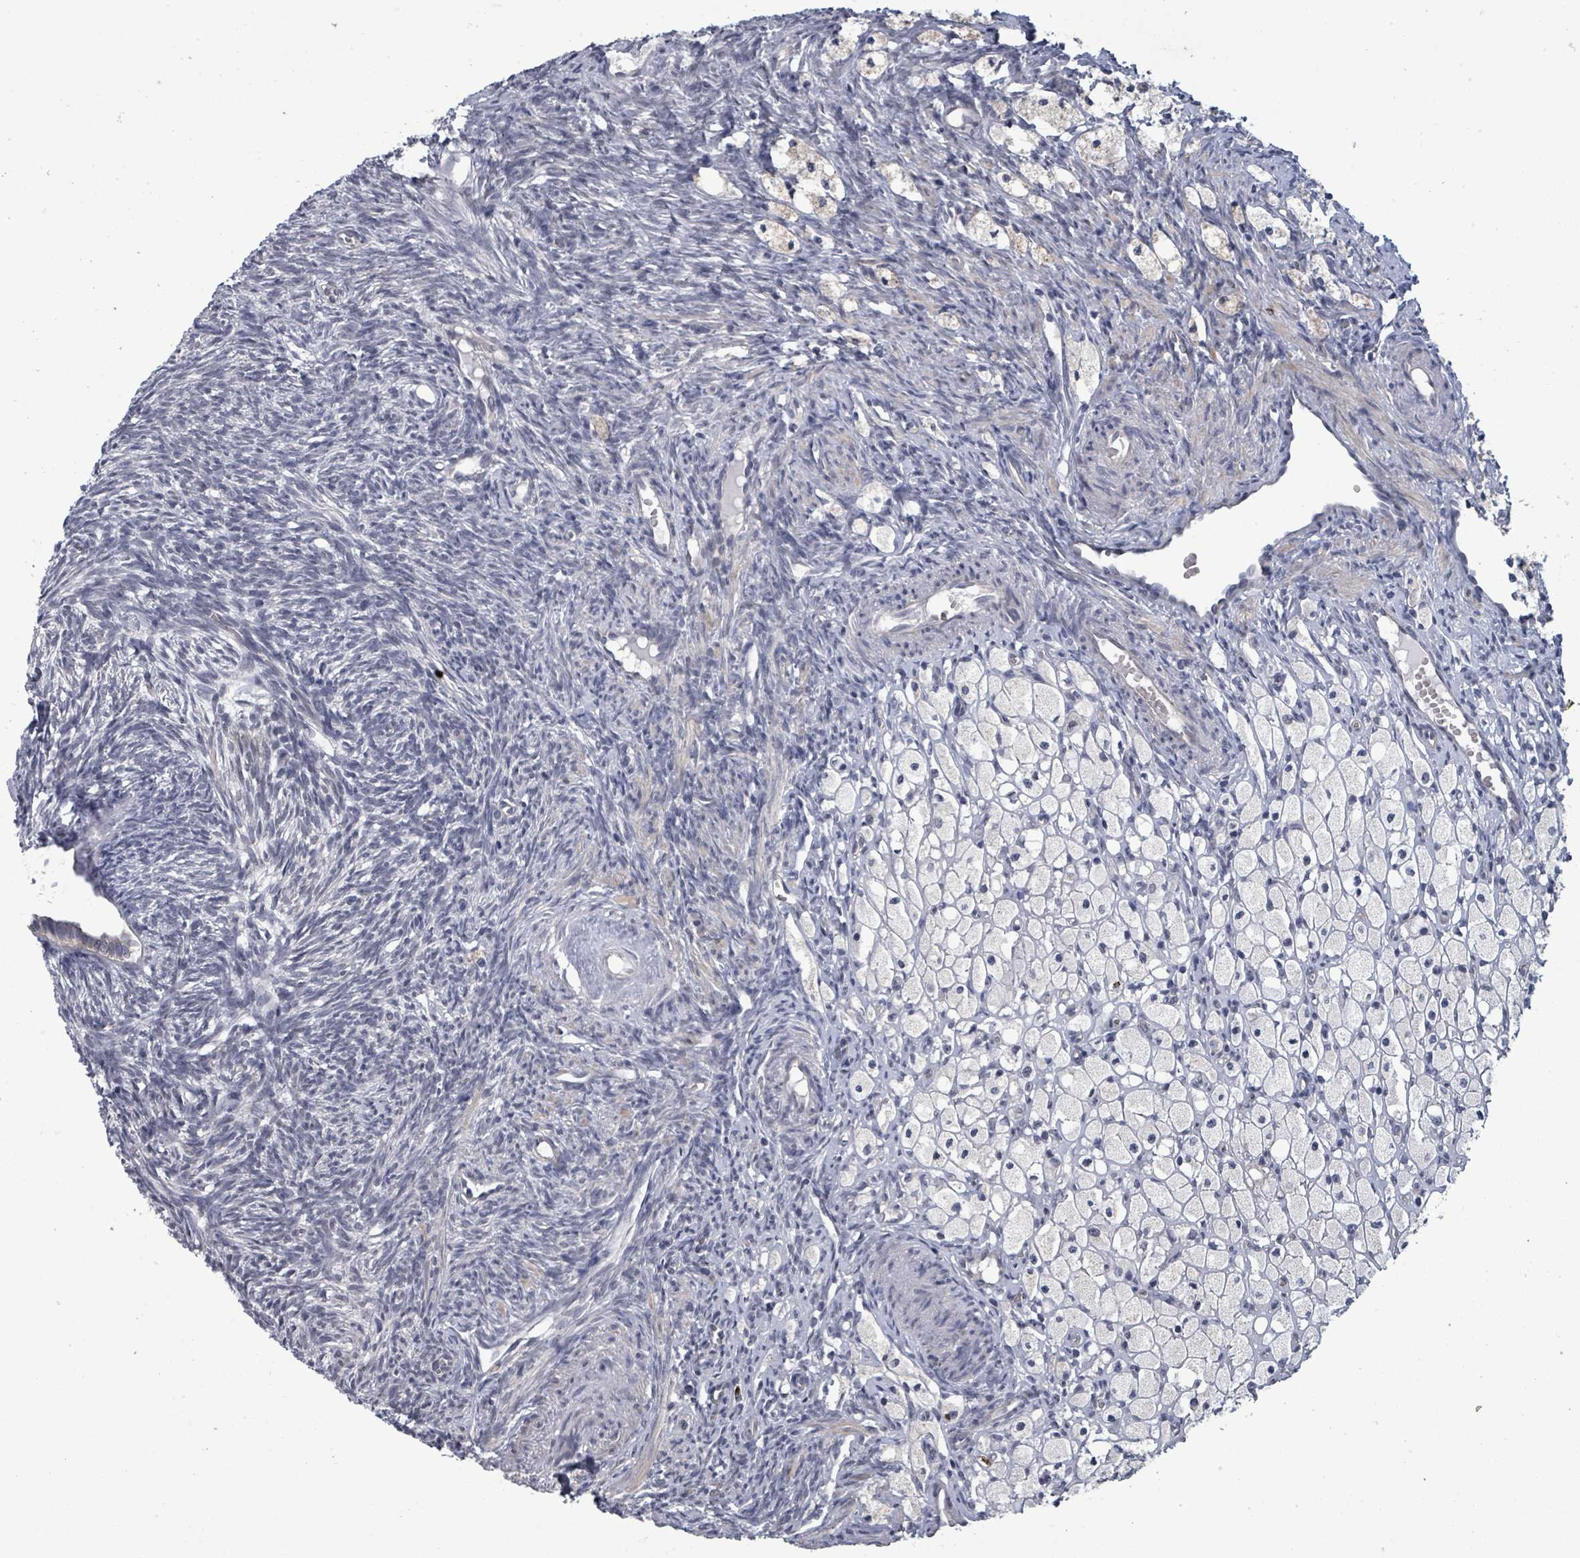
{"staining": {"intensity": "negative", "quantity": "none", "location": "none"}, "tissue": "ovary", "cell_type": "Ovarian stroma cells", "image_type": "normal", "snomed": [{"axis": "morphology", "description": "Normal tissue, NOS"}, {"axis": "topography", "description": "Ovary"}], "caption": "This is a photomicrograph of IHC staining of normal ovary, which shows no staining in ovarian stroma cells. (Brightfield microscopy of DAB immunohistochemistry at high magnification).", "gene": "ASB12", "patient": {"sex": "female", "age": 51}}